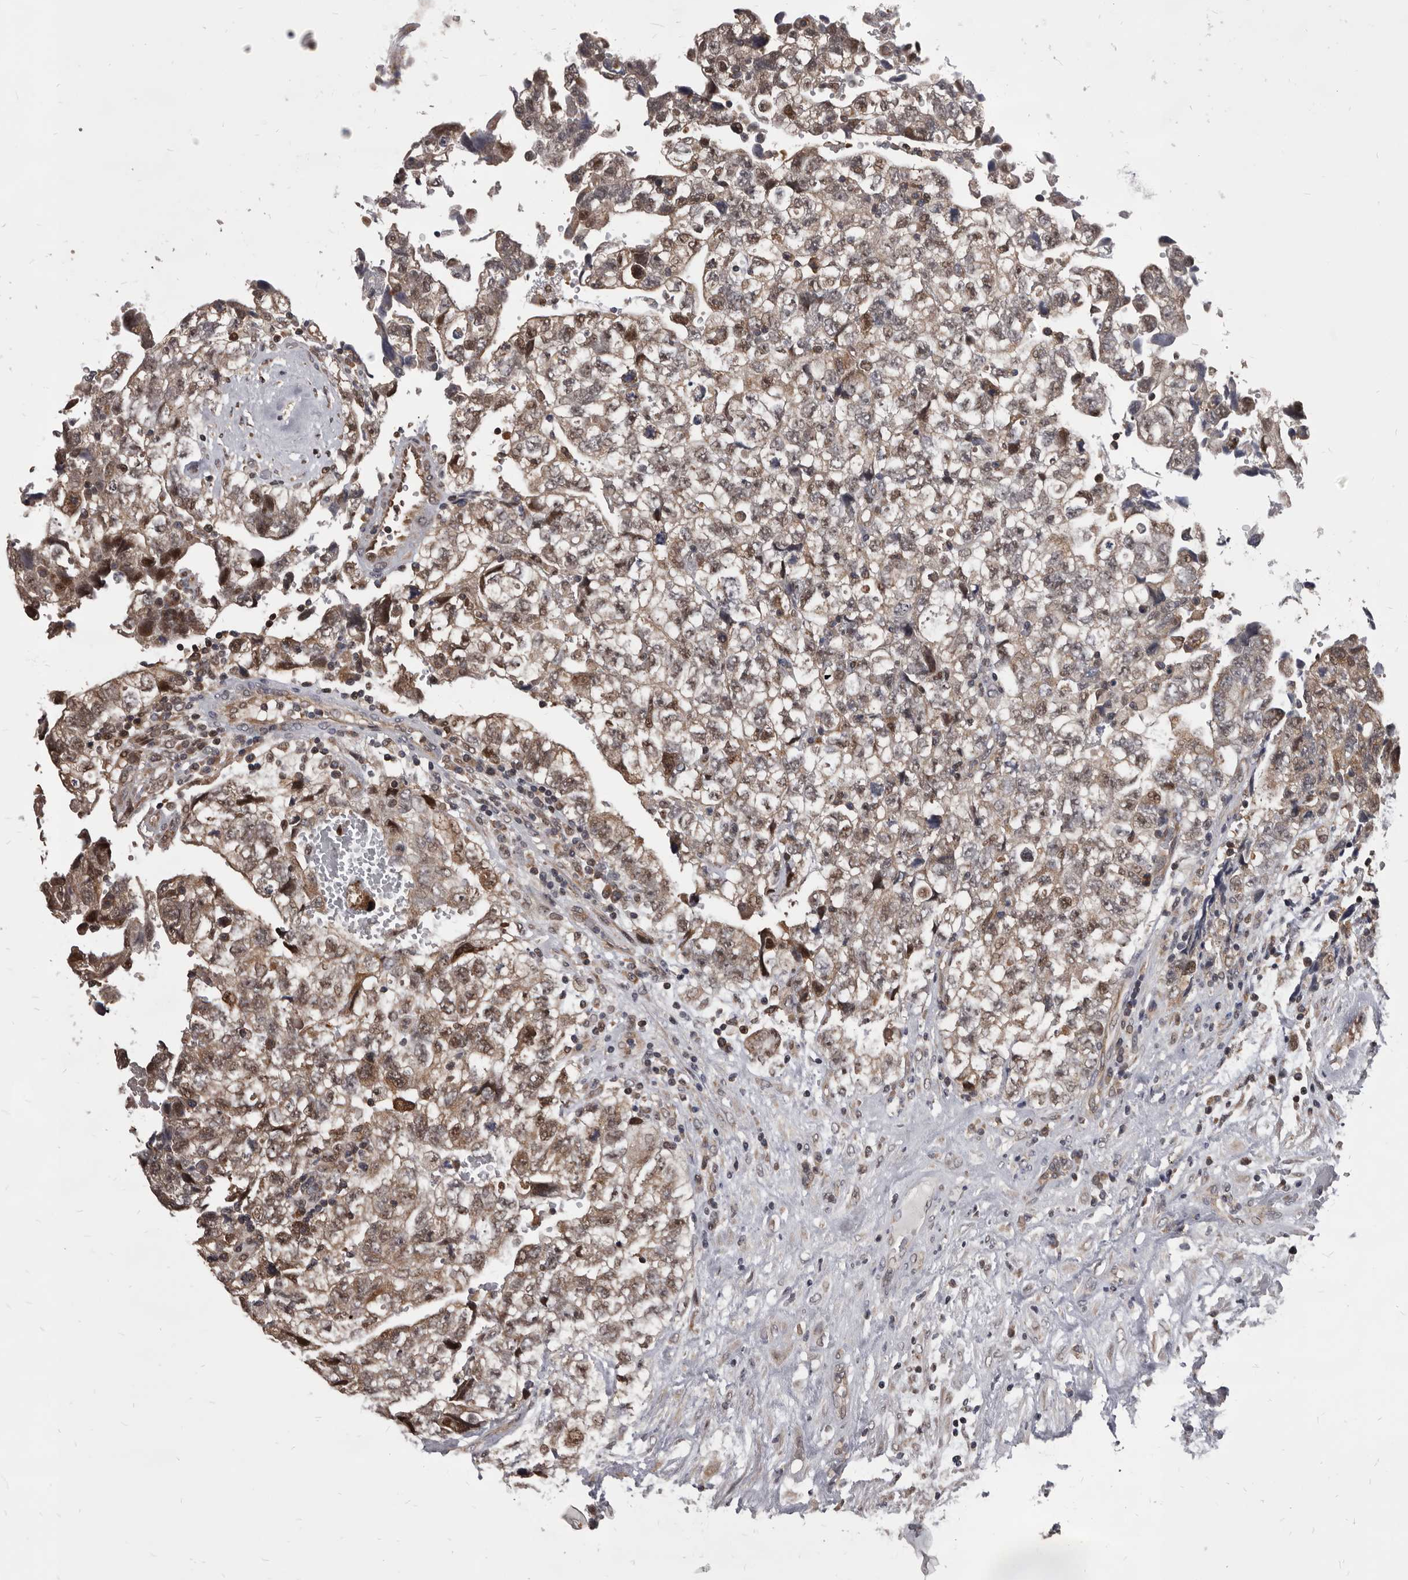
{"staining": {"intensity": "weak", "quantity": ">75%", "location": "cytoplasmic/membranous,nuclear"}, "tissue": "testis cancer", "cell_type": "Tumor cells", "image_type": "cancer", "snomed": [{"axis": "morphology", "description": "Carcinoma, Embryonal, NOS"}, {"axis": "topography", "description": "Testis"}], "caption": "Immunohistochemistry (IHC) photomicrograph of neoplastic tissue: human embryonal carcinoma (testis) stained using immunohistochemistry (IHC) shows low levels of weak protein expression localized specifically in the cytoplasmic/membranous and nuclear of tumor cells, appearing as a cytoplasmic/membranous and nuclear brown color.", "gene": "MAP3K14", "patient": {"sex": "male", "age": 36}}